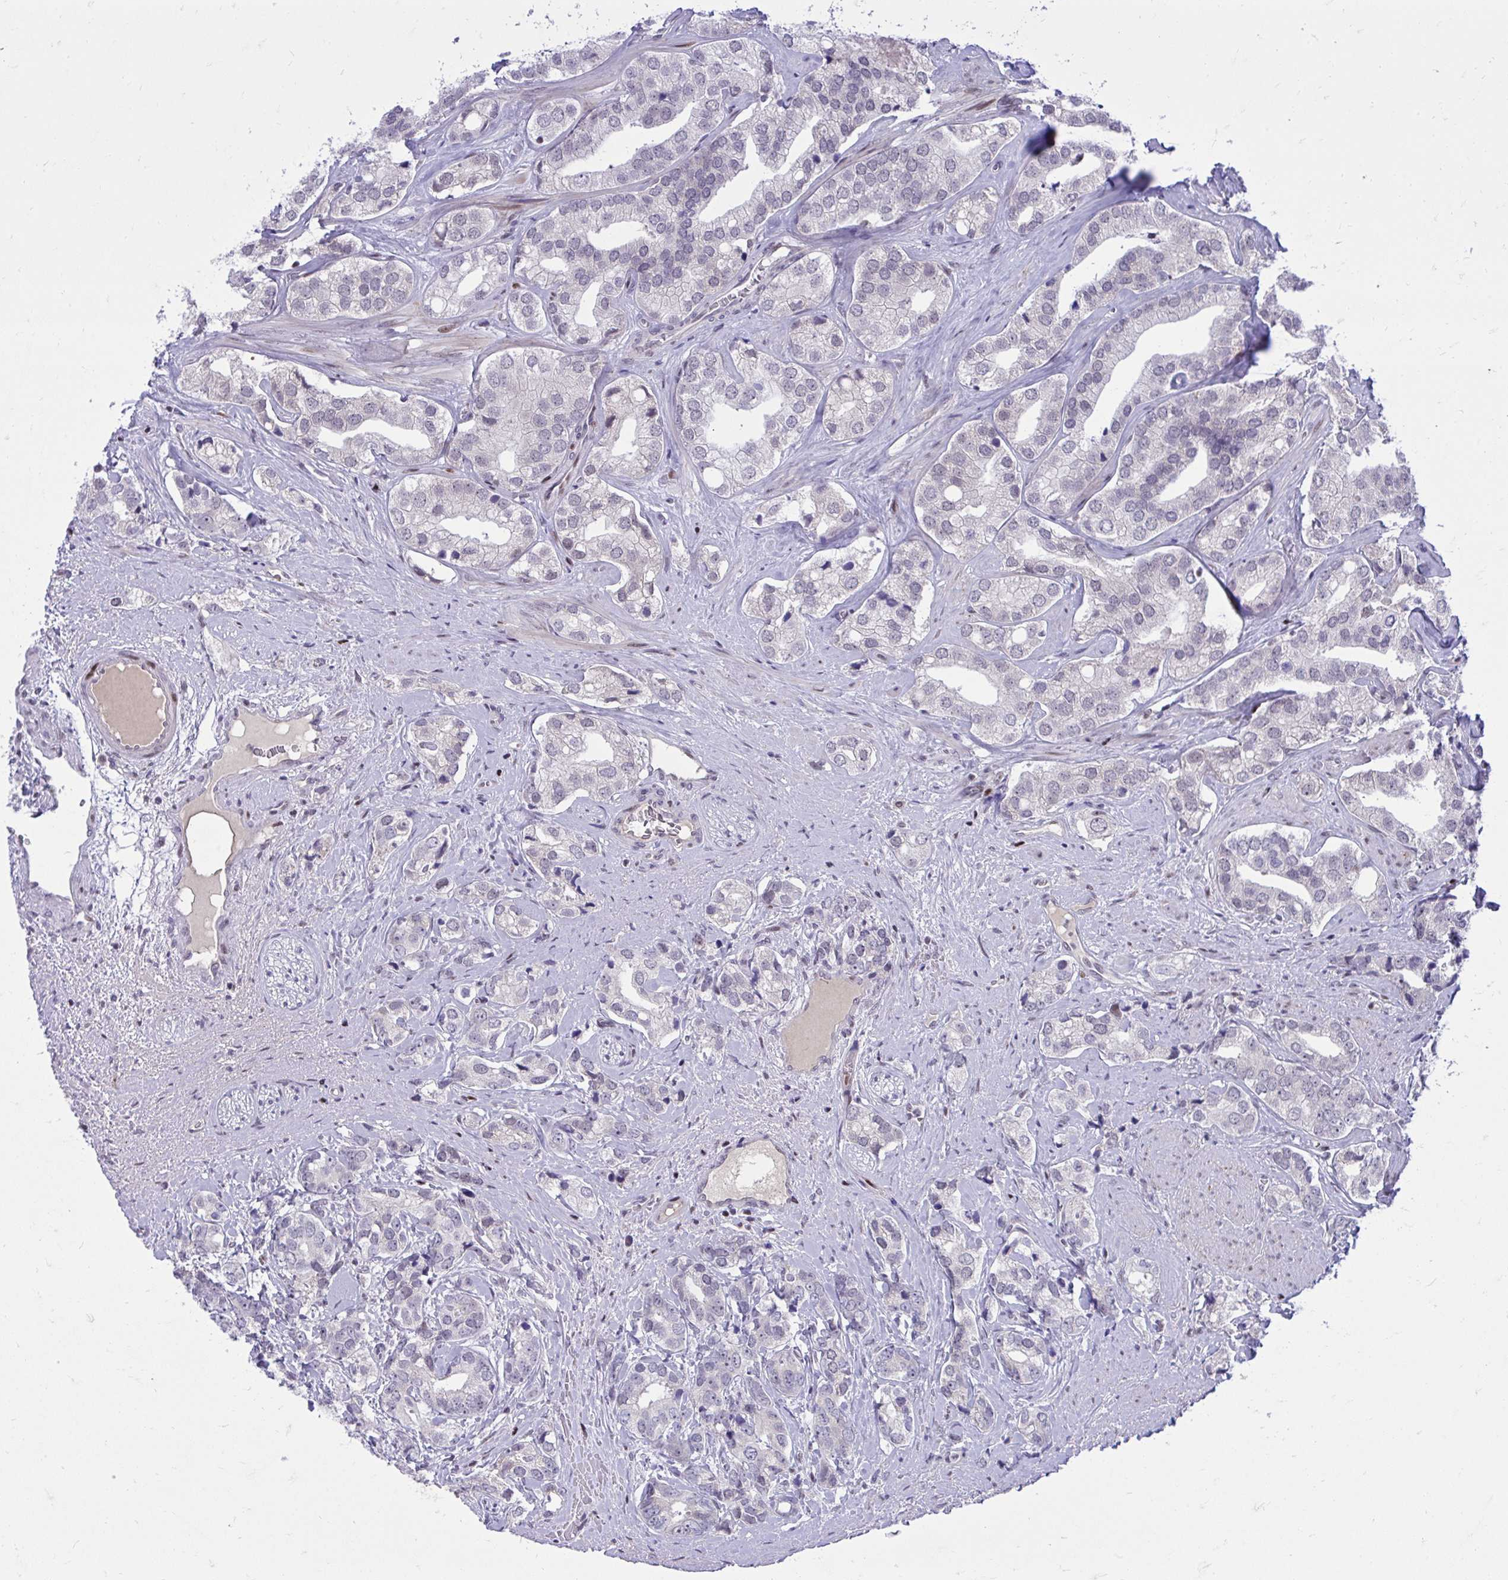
{"staining": {"intensity": "negative", "quantity": "none", "location": "none"}, "tissue": "prostate cancer", "cell_type": "Tumor cells", "image_type": "cancer", "snomed": [{"axis": "morphology", "description": "Adenocarcinoma, High grade"}, {"axis": "topography", "description": "Prostate"}], "caption": "Adenocarcinoma (high-grade) (prostate) stained for a protein using IHC shows no staining tumor cells.", "gene": "C14orf39", "patient": {"sex": "male", "age": 58}}